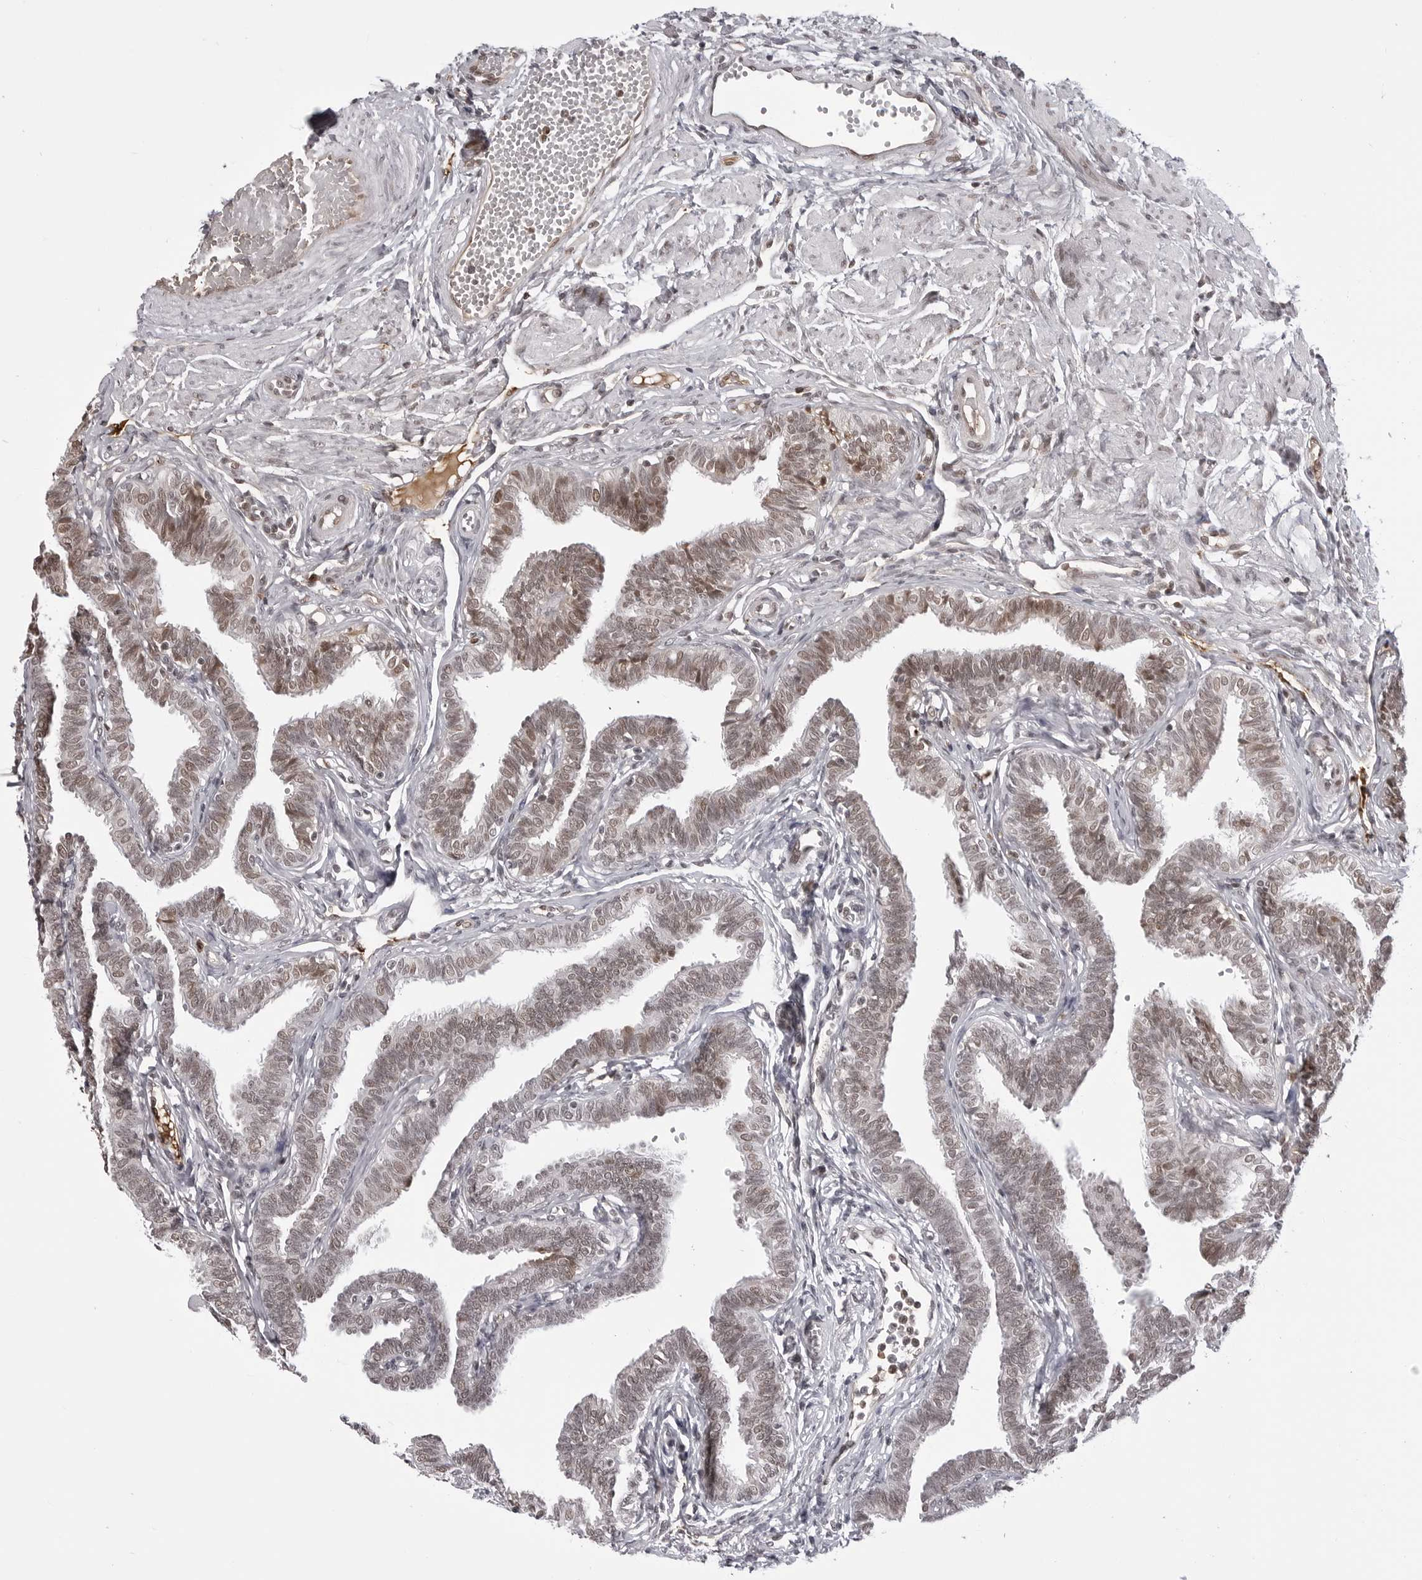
{"staining": {"intensity": "moderate", "quantity": ">75%", "location": "nuclear"}, "tissue": "fallopian tube", "cell_type": "Glandular cells", "image_type": "normal", "snomed": [{"axis": "morphology", "description": "Normal tissue, NOS"}, {"axis": "topography", "description": "Fallopian tube"}, {"axis": "topography", "description": "Ovary"}], "caption": "IHC staining of unremarkable fallopian tube, which reveals medium levels of moderate nuclear staining in about >75% of glandular cells indicating moderate nuclear protein staining. The staining was performed using DAB (3,3'-diaminobenzidine) (brown) for protein detection and nuclei were counterstained in hematoxylin (blue).", "gene": "PHF3", "patient": {"sex": "female", "age": 23}}